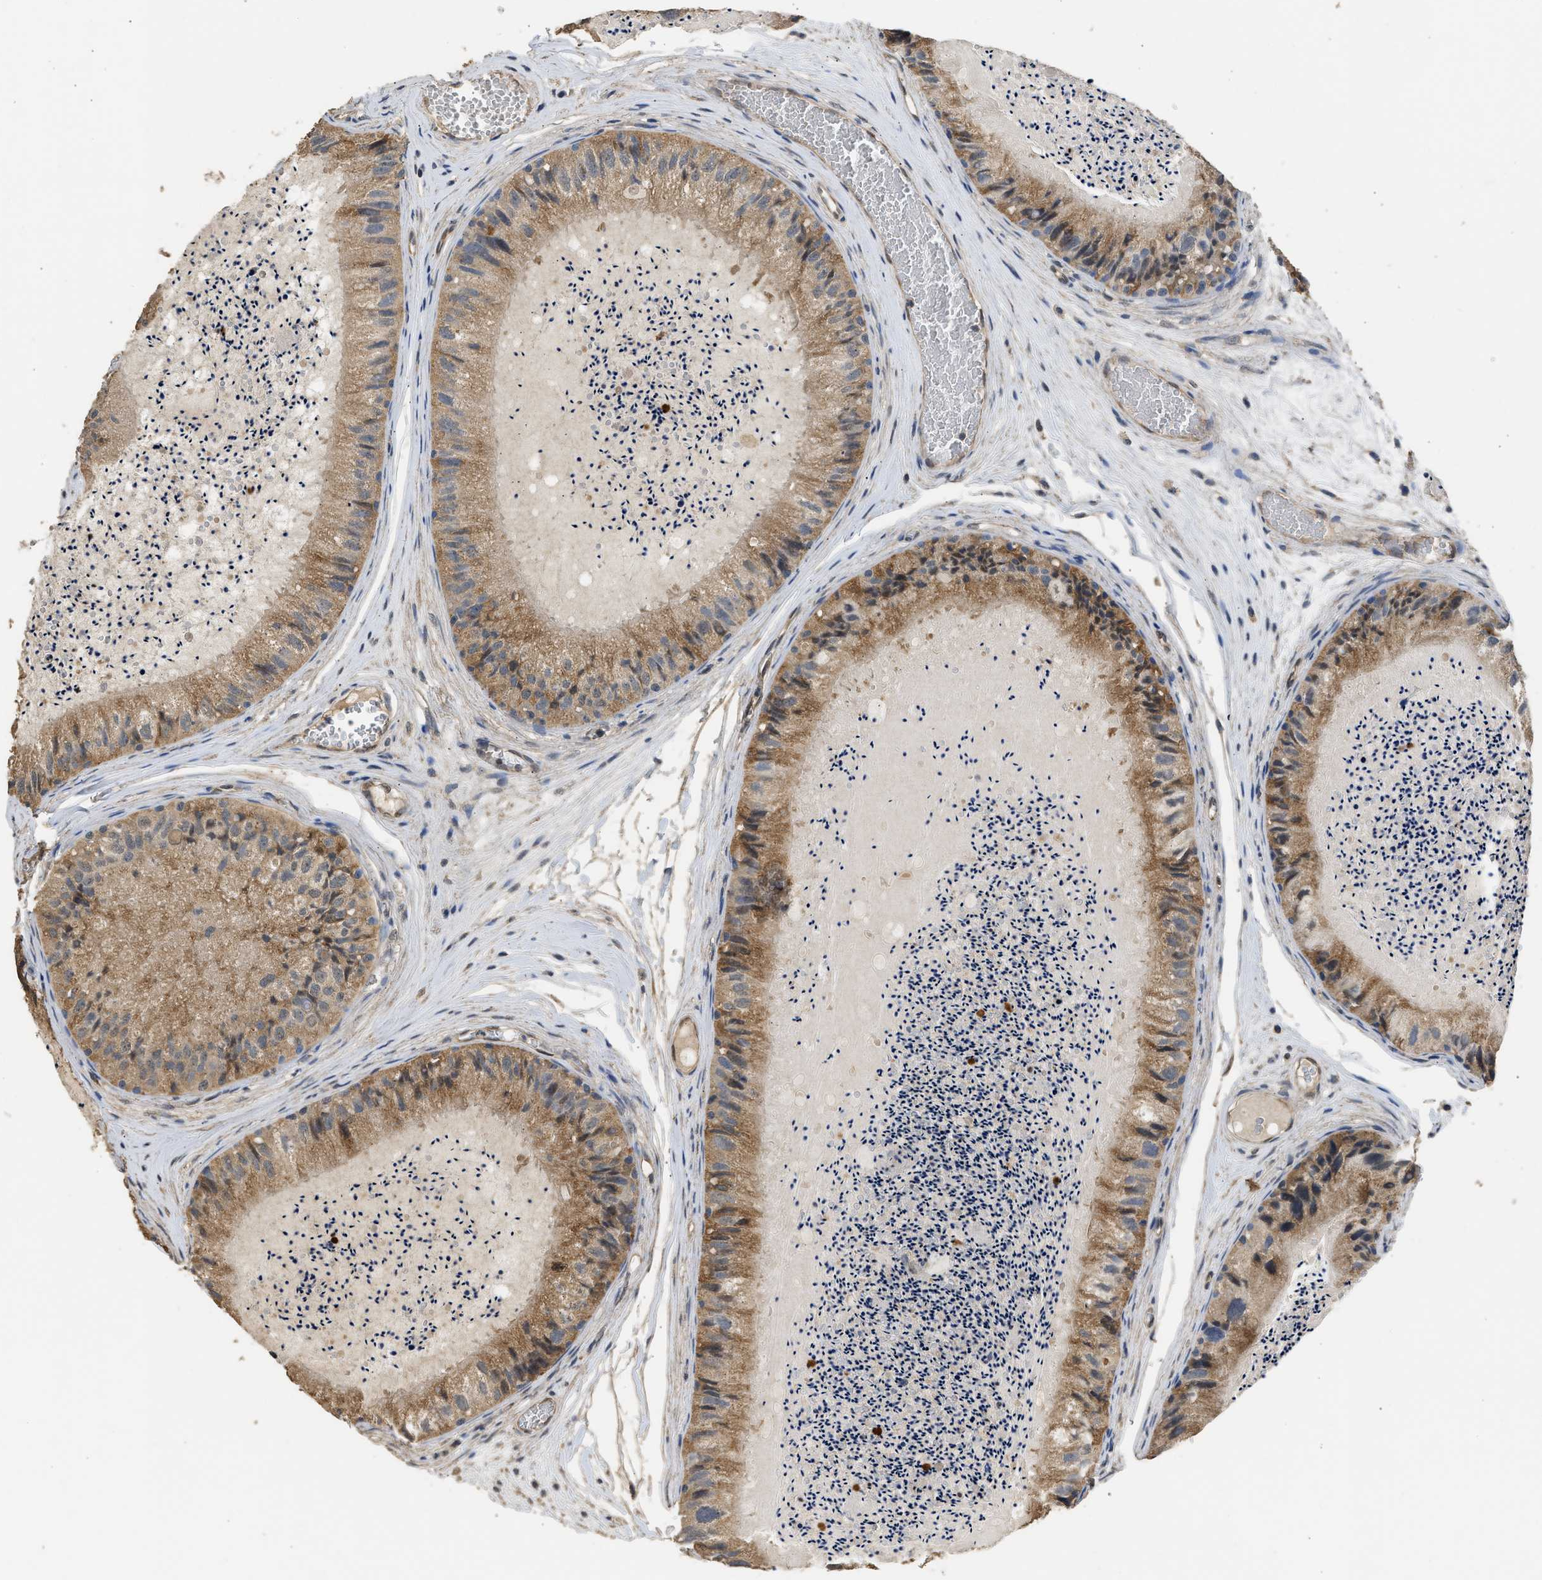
{"staining": {"intensity": "moderate", "quantity": ">75%", "location": "cytoplasmic/membranous"}, "tissue": "epididymis", "cell_type": "Glandular cells", "image_type": "normal", "snomed": [{"axis": "morphology", "description": "Normal tissue, NOS"}, {"axis": "topography", "description": "Epididymis"}], "caption": "Epididymis stained with immunohistochemistry (IHC) shows moderate cytoplasmic/membranous positivity in about >75% of glandular cells. The protein is shown in brown color, while the nuclei are stained blue.", "gene": "SPINT2", "patient": {"sex": "male", "age": 31}}